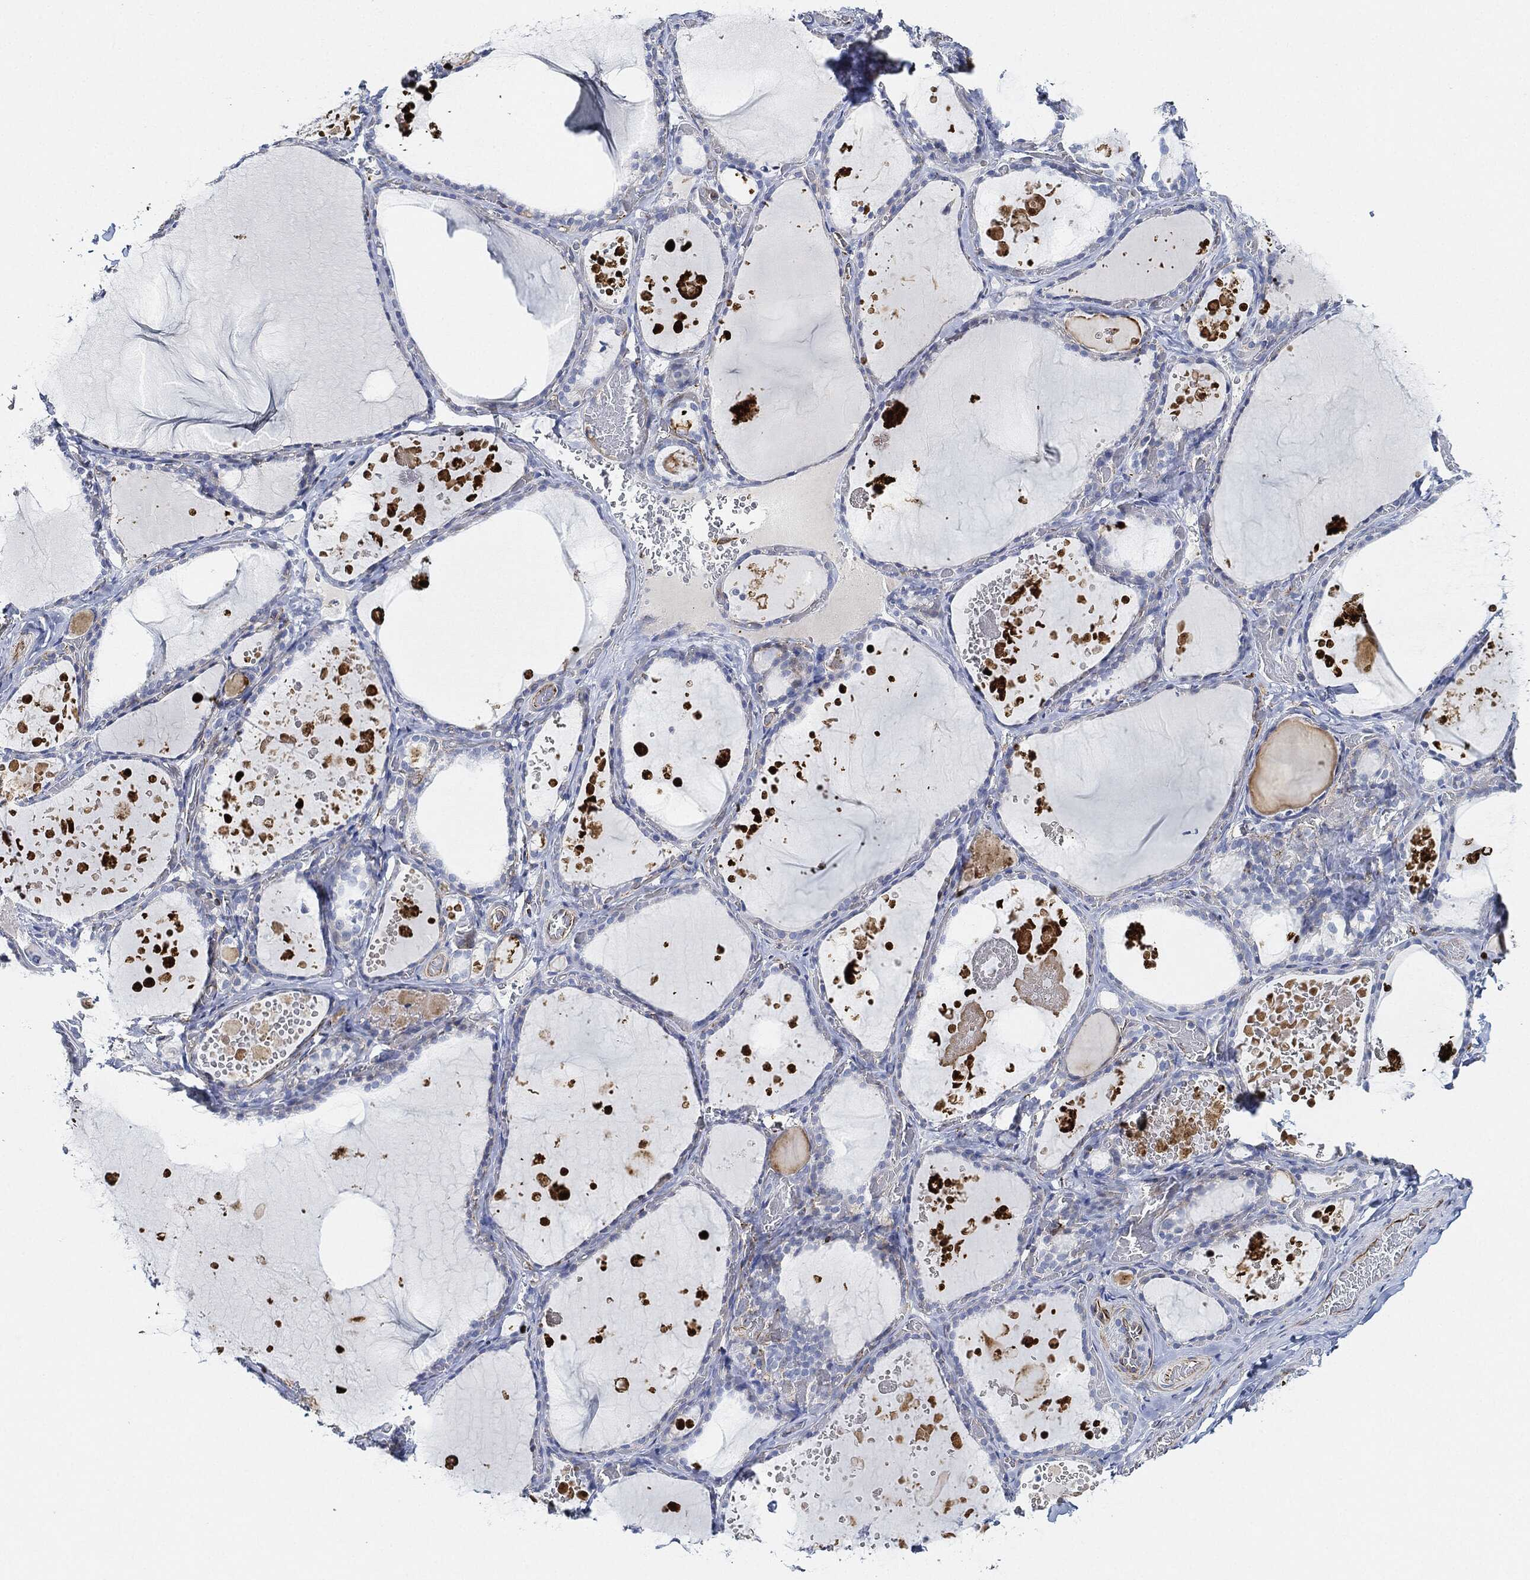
{"staining": {"intensity": "negative", "quantity": "none", "location": "none"}, "tissue": "thyroid gland", "cell_type": "Glandular cells", "image_type": "normal", "snomed": [{"axis": "morphology", "description": "Normal tissue, NOS"}, {"axis": "topography", "description": "Thyroid gland"}], "caption": "Normal thyroid gland was stained to show a protein in brown. There is no significant expression in glandular cells. (Immunohistochemistry, brightfield microscopy, high magnification).", "gene": "THSD1", "patient": {"sex": "female", "age": 56}}